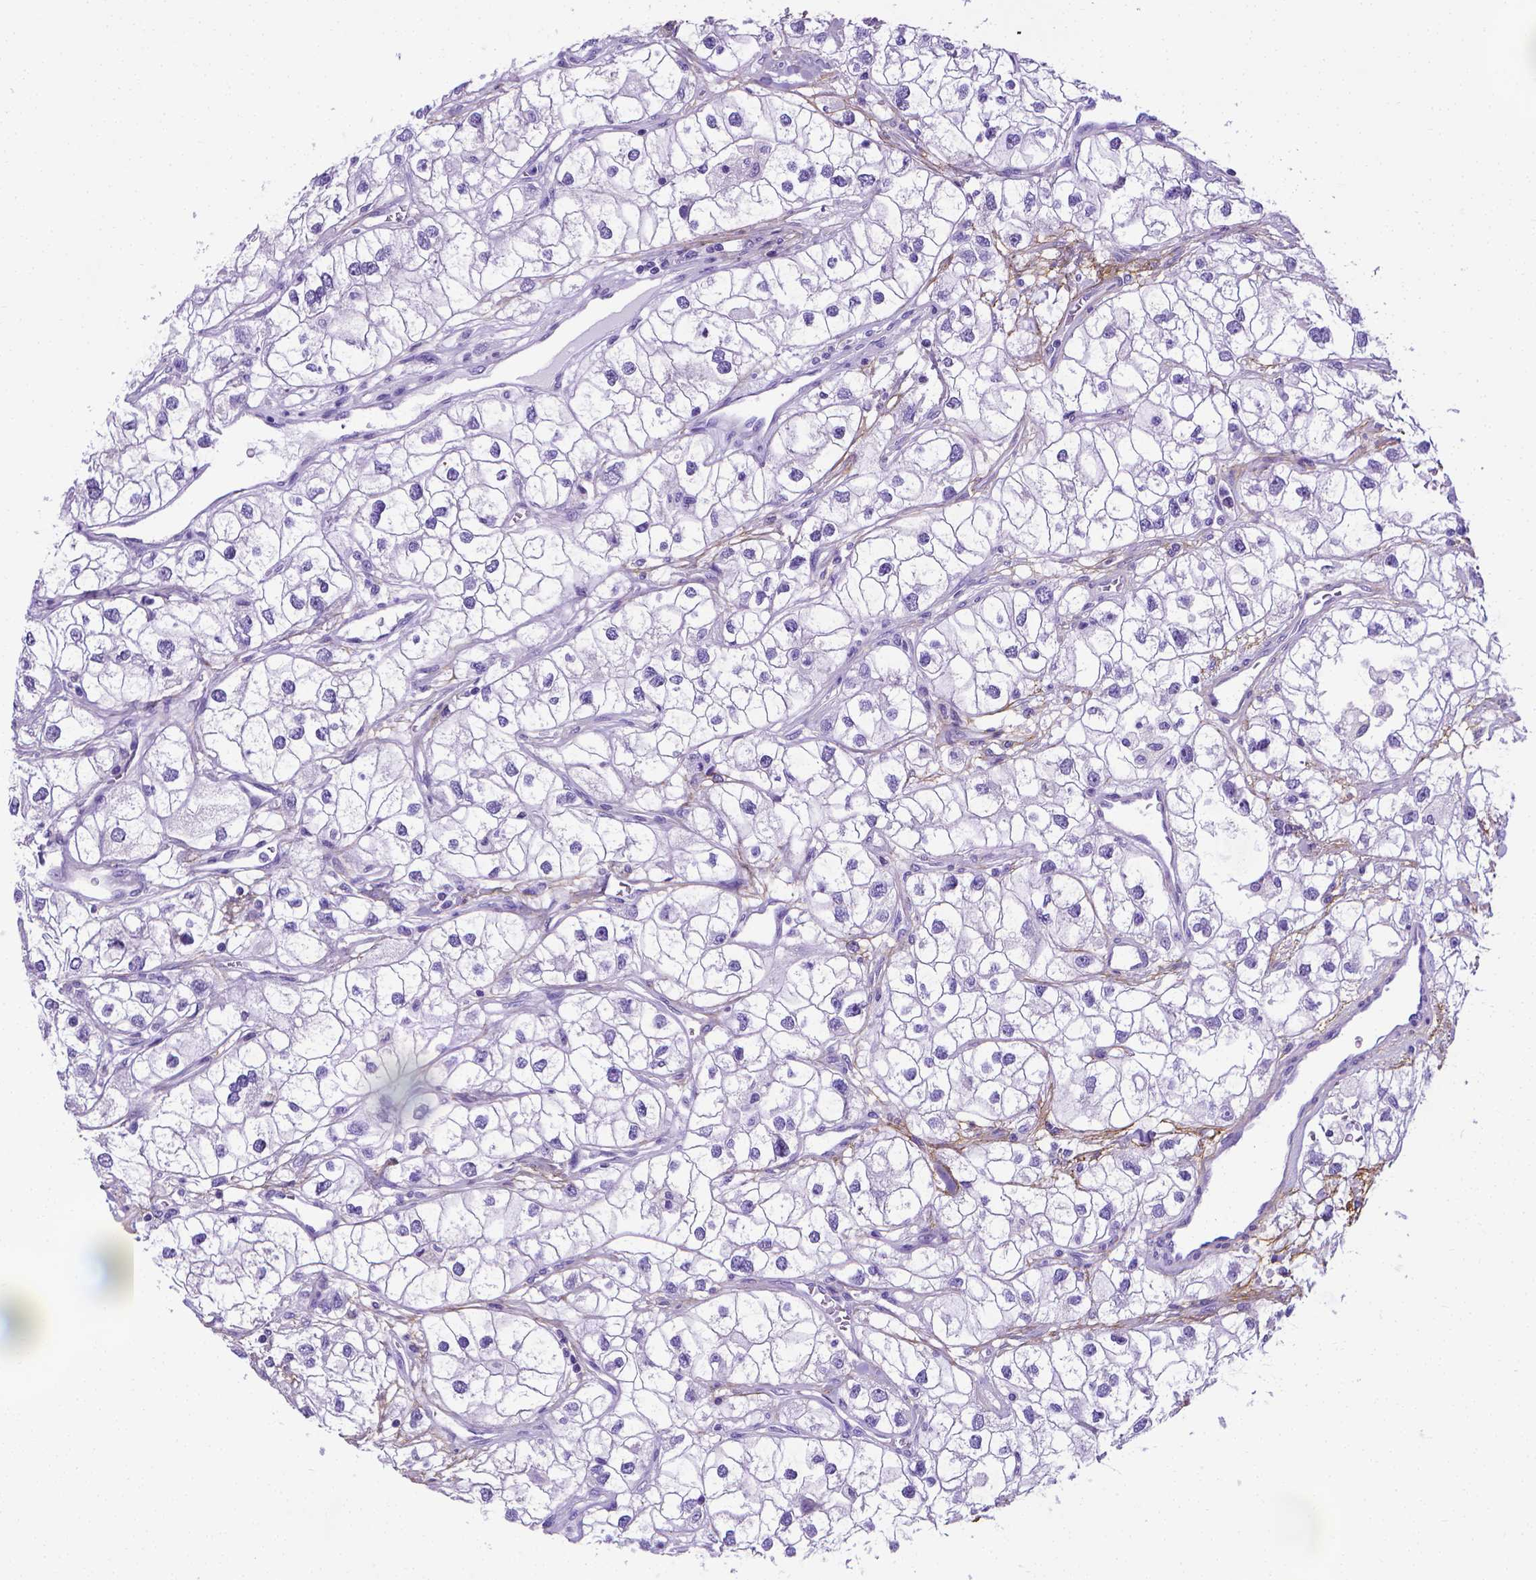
{"staining": {"intensity": "negative", "quantity": "none", "location": "none"}, "tissue": "renal cancer", "cell_type": "Tumor cells", "image_type": "cancer", "snomed": [{"axis": "morphology", "description": "Adenocarcinoma, NOS"}, {"axis": "topography", "description": "Kidney"}], "caption": "Immunohistochemistry micrograph of neoplastic tissue: human adenocarcinoma (renal) stained with DAB (3,3'-diaminobenzidine) shows no significant protein staining in tumor cells. (Brightfield microscopy of DAB (3,3'-diaminobenzidine) IHC at high magnification).", "gene": "MFAP2", "patient": {"sex": "male", "age": 59}}